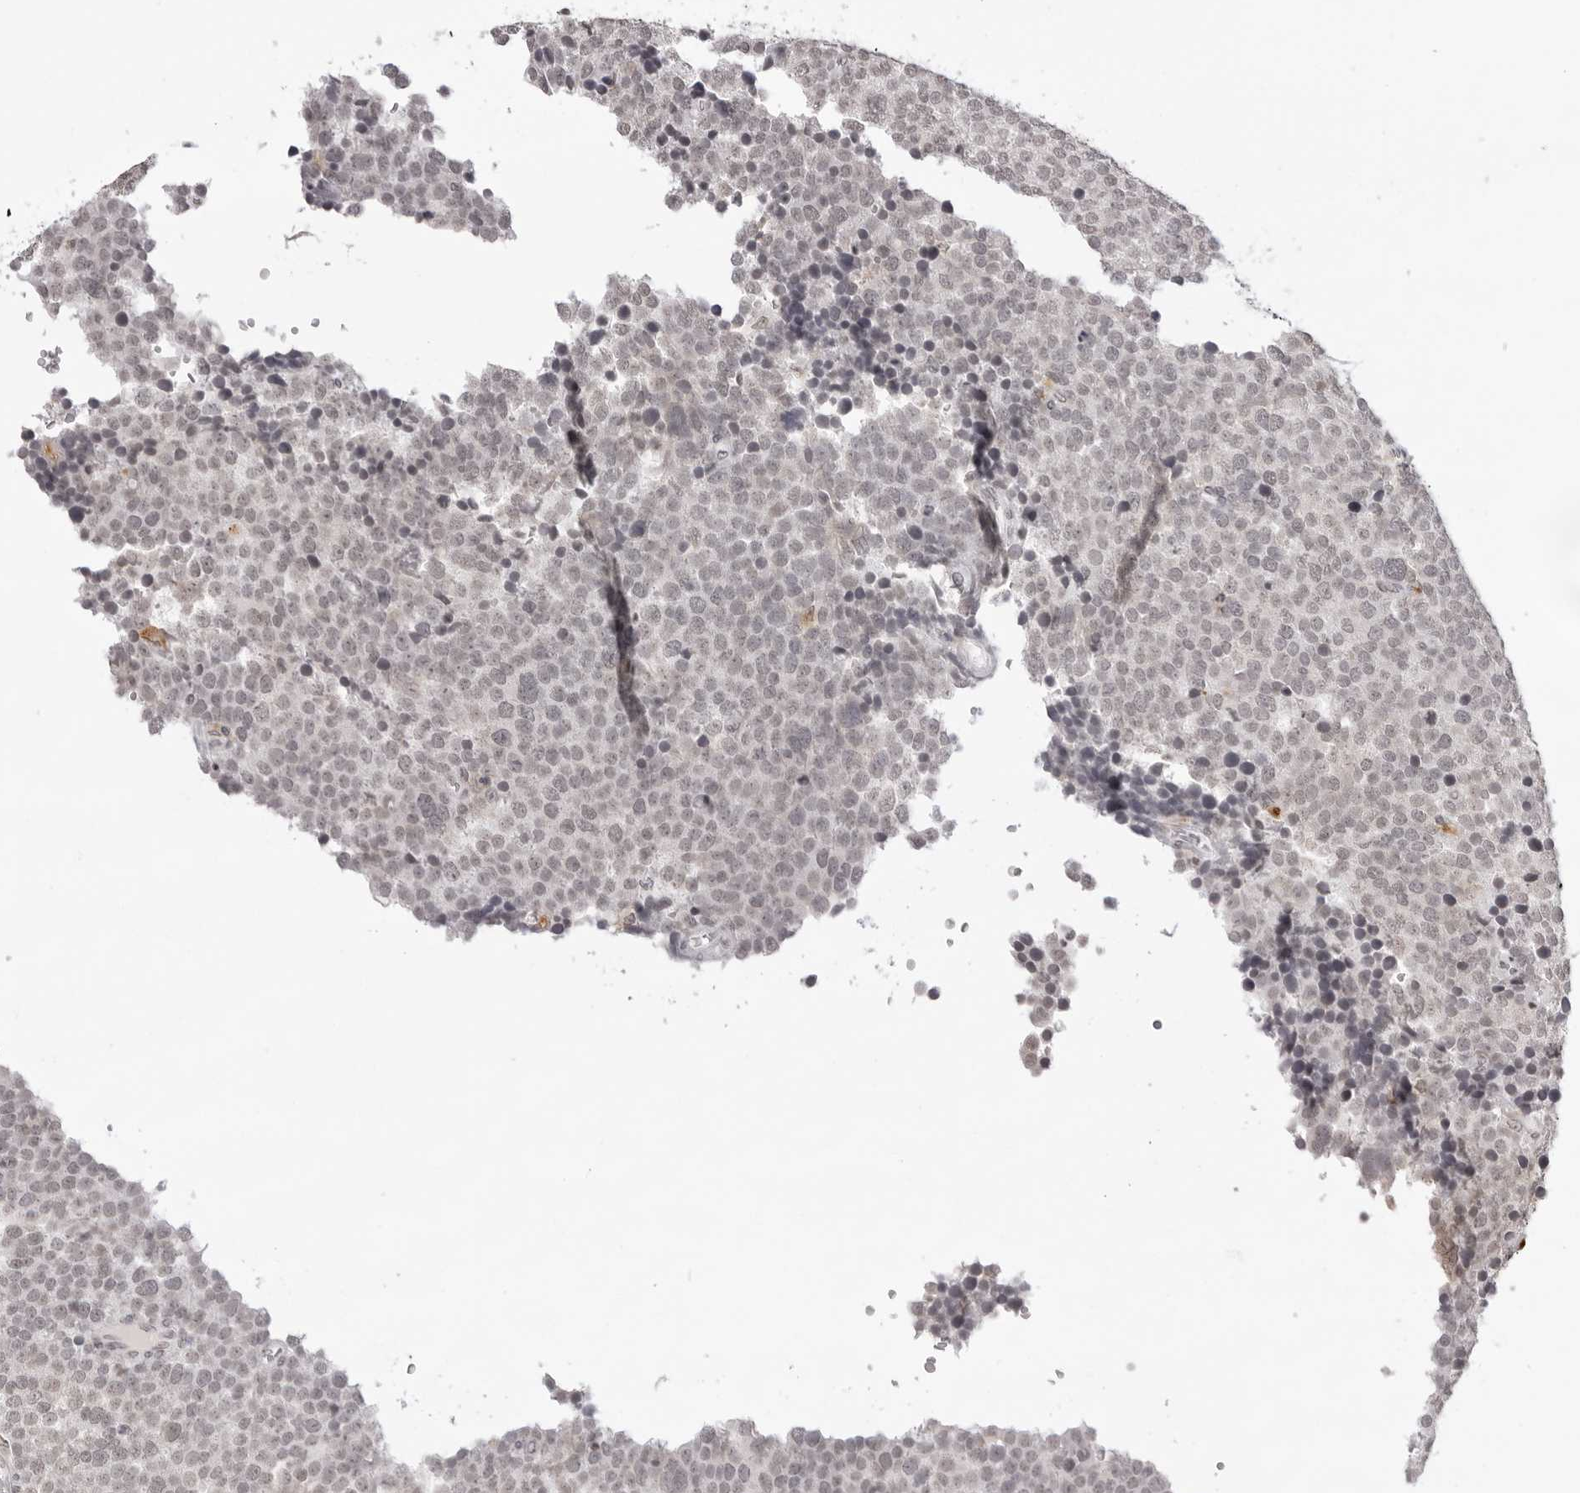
{"staining": {"intensity": "weak", "quantity": "25%-75%", "location": "nuclear"}, "tissue": "testis cancer", "cell_type": "Tumor cells", "image_type": "cancer", "snomed": [{"axis": "morphology", "description": "Seminoma, NOS"}, {"axis": "topography", "description": "Testis"}], "caption": "Human seminoma (testis) stained with a brown dye shows weak nuclear positive staining in about 25%-75% of tumor cells.", "gene": "NTM", "patient": {"sex": "male", "age": 71}}